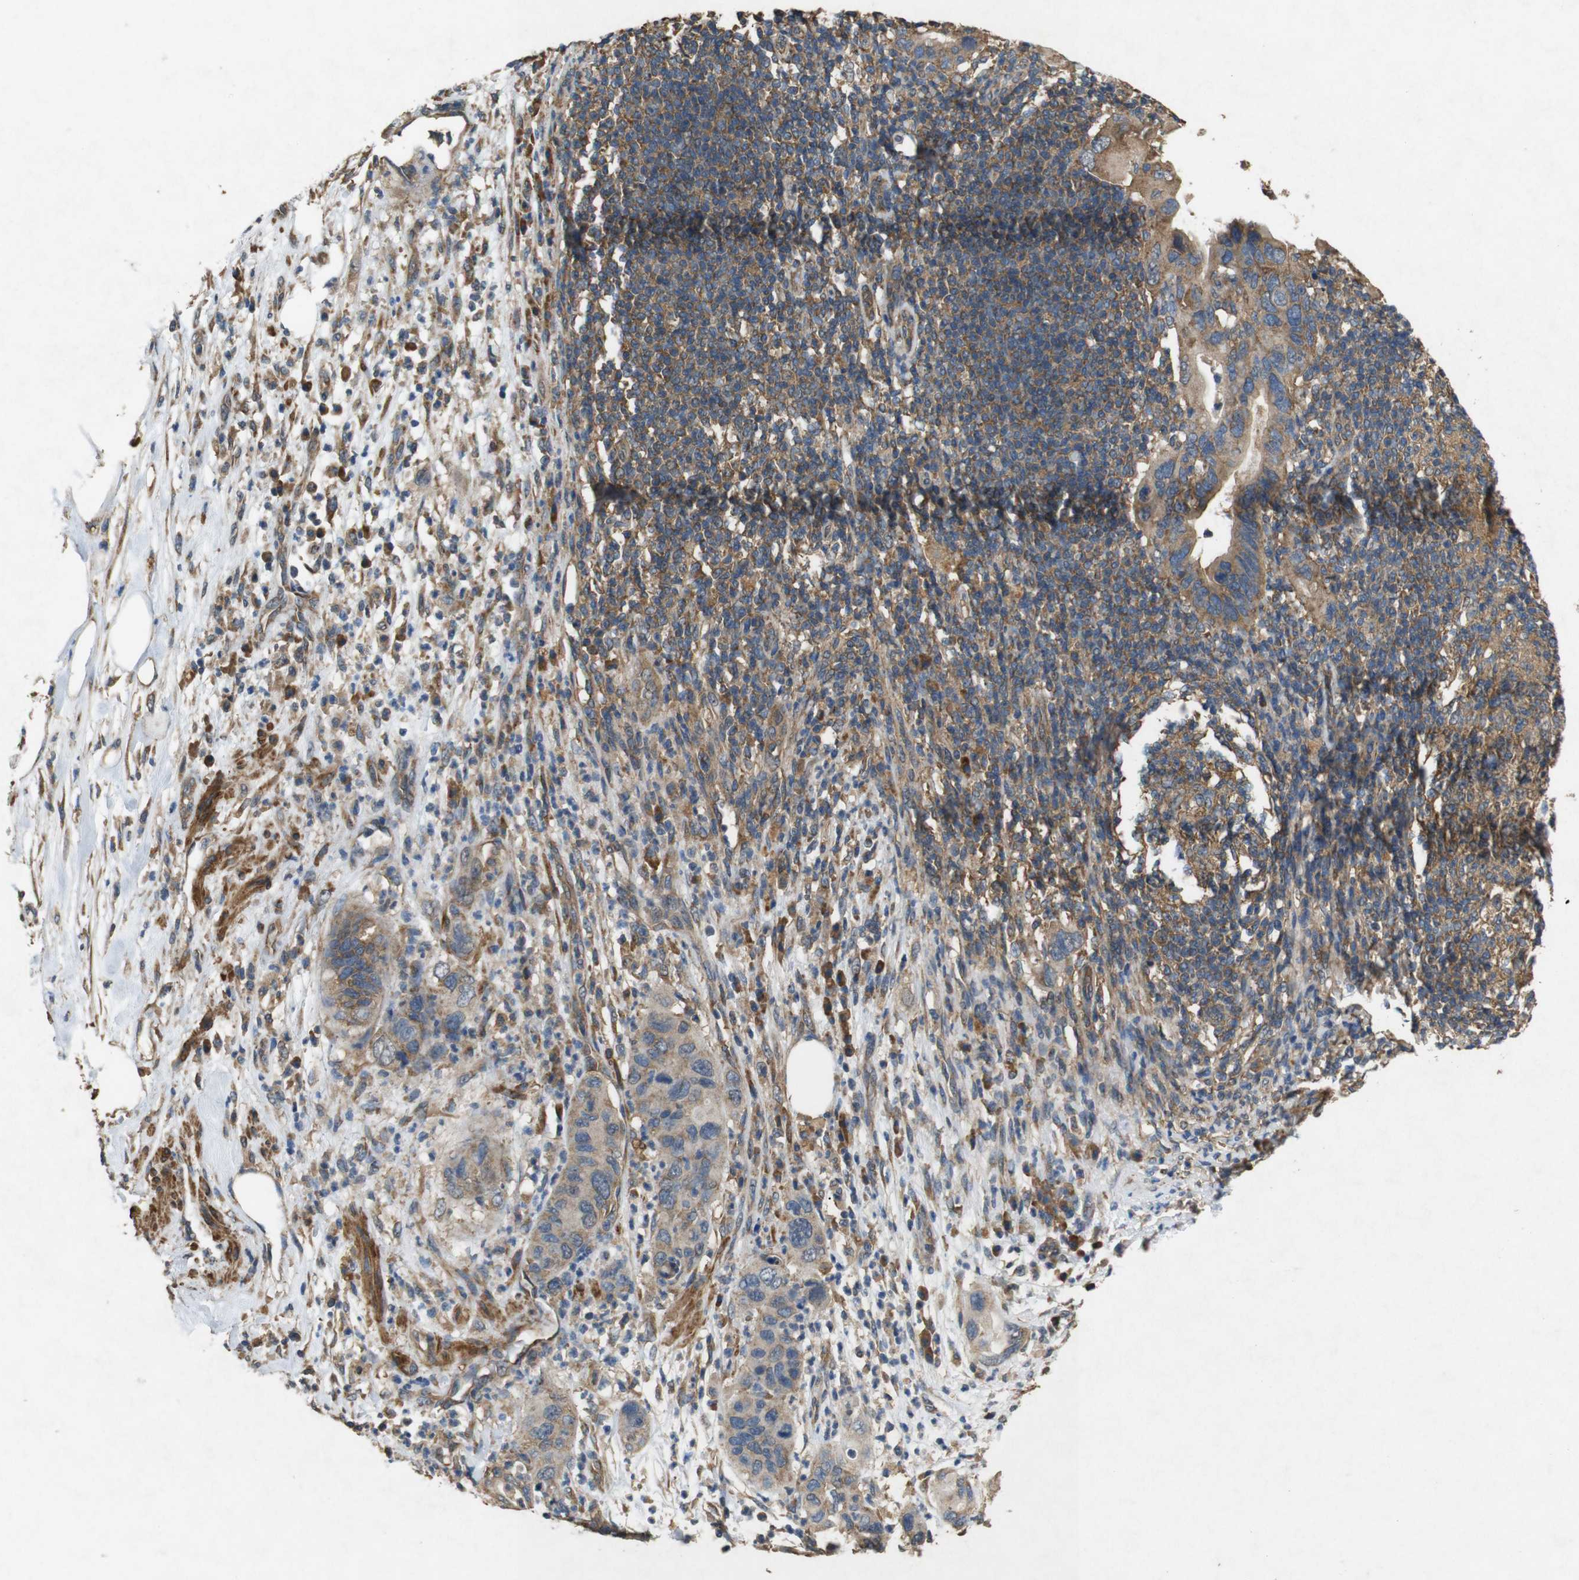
{"staining": {"intensity": "moderate", "quantity": "25%-75%", "location": "cytoplasmic/membranous"}, "tissue": "pancreatic cancer", "cell_type": "Tumor cells", "image_type": "cancer", "snomed": [{"axis": "morphology", "description": "Adenocarcinoma, NOS"}, {"axis": "topography", "description": "Pancreas"}], "caption": "High-magnification brightfield microscopy of pancreatic adenocarcinoma stained with DAB (brown) and counterstained with hematoxylin (blue). tumor cells exhibit moderate cytoplasmic/membranous positivity is present in about25%-75% of cells.", "gene": "BNIP3", "patient": {"sex": "female", "age": 71}}